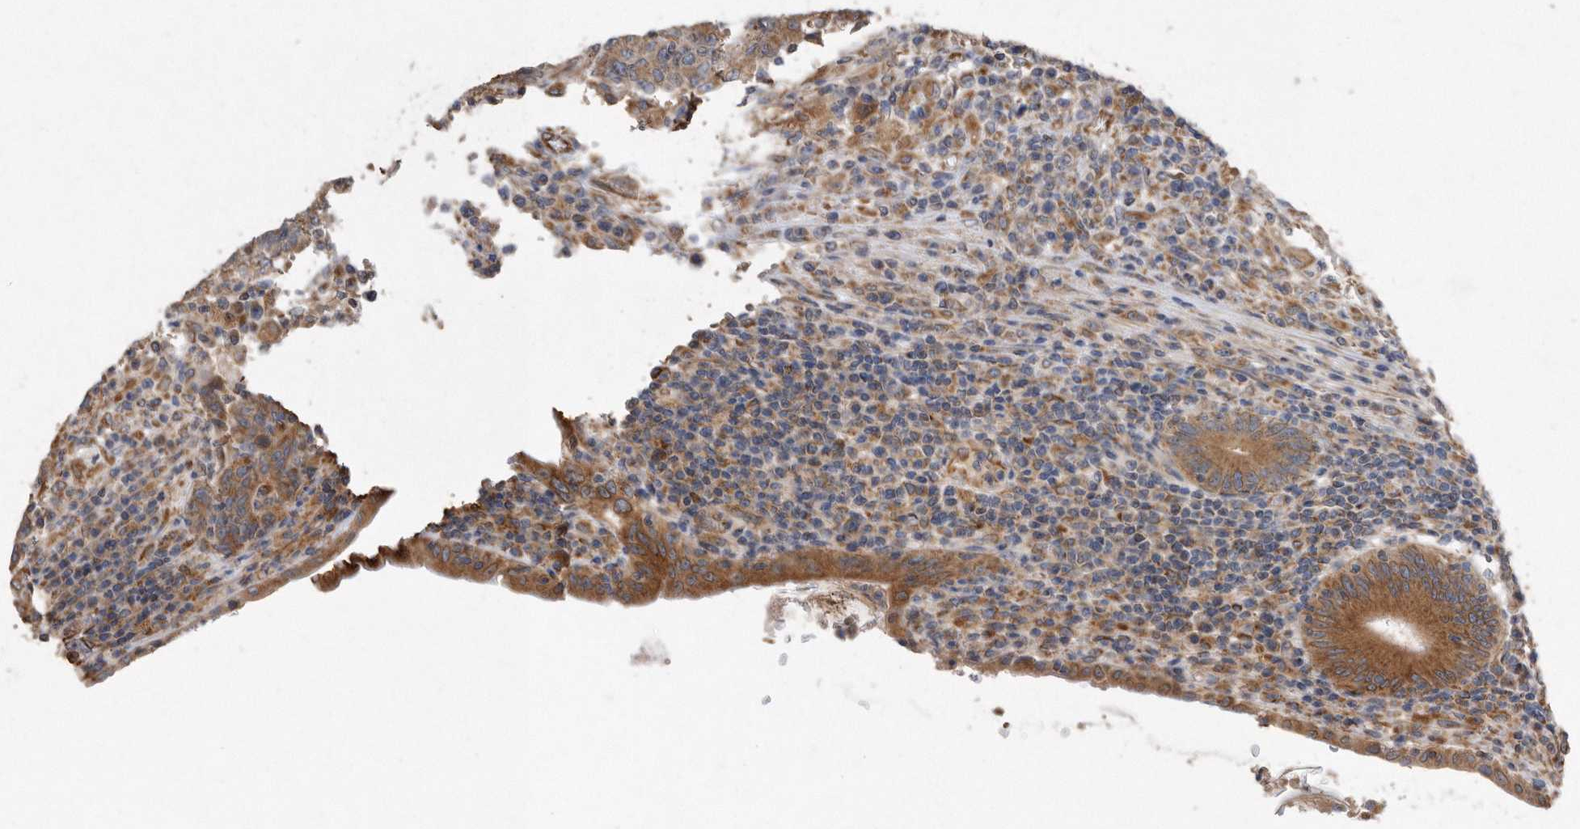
{"staining": {"intensity": "strong", "quantity": ">75%", "location": "cytoplasmic/membranous"}, "tissue": "colorectal cancer", "cell_type": "Tumor cells", "image_type": "cancer", "snomed": [{"axis": "morphology", "description": "Normal tissue, NOS"}, {"axis": "morphology", "description": "Adenocarcinoma, NOS"}, {"axis": "topography", "description": "Colon"}], "caption": "Strong cytoplasmic/membranous positivity for a protein is seen in about >75% of tumor cells of adenocarcinoma (colorectal) using IHC.", "gene": "PON2", "patient": {"sex": "female", "age": 75}}